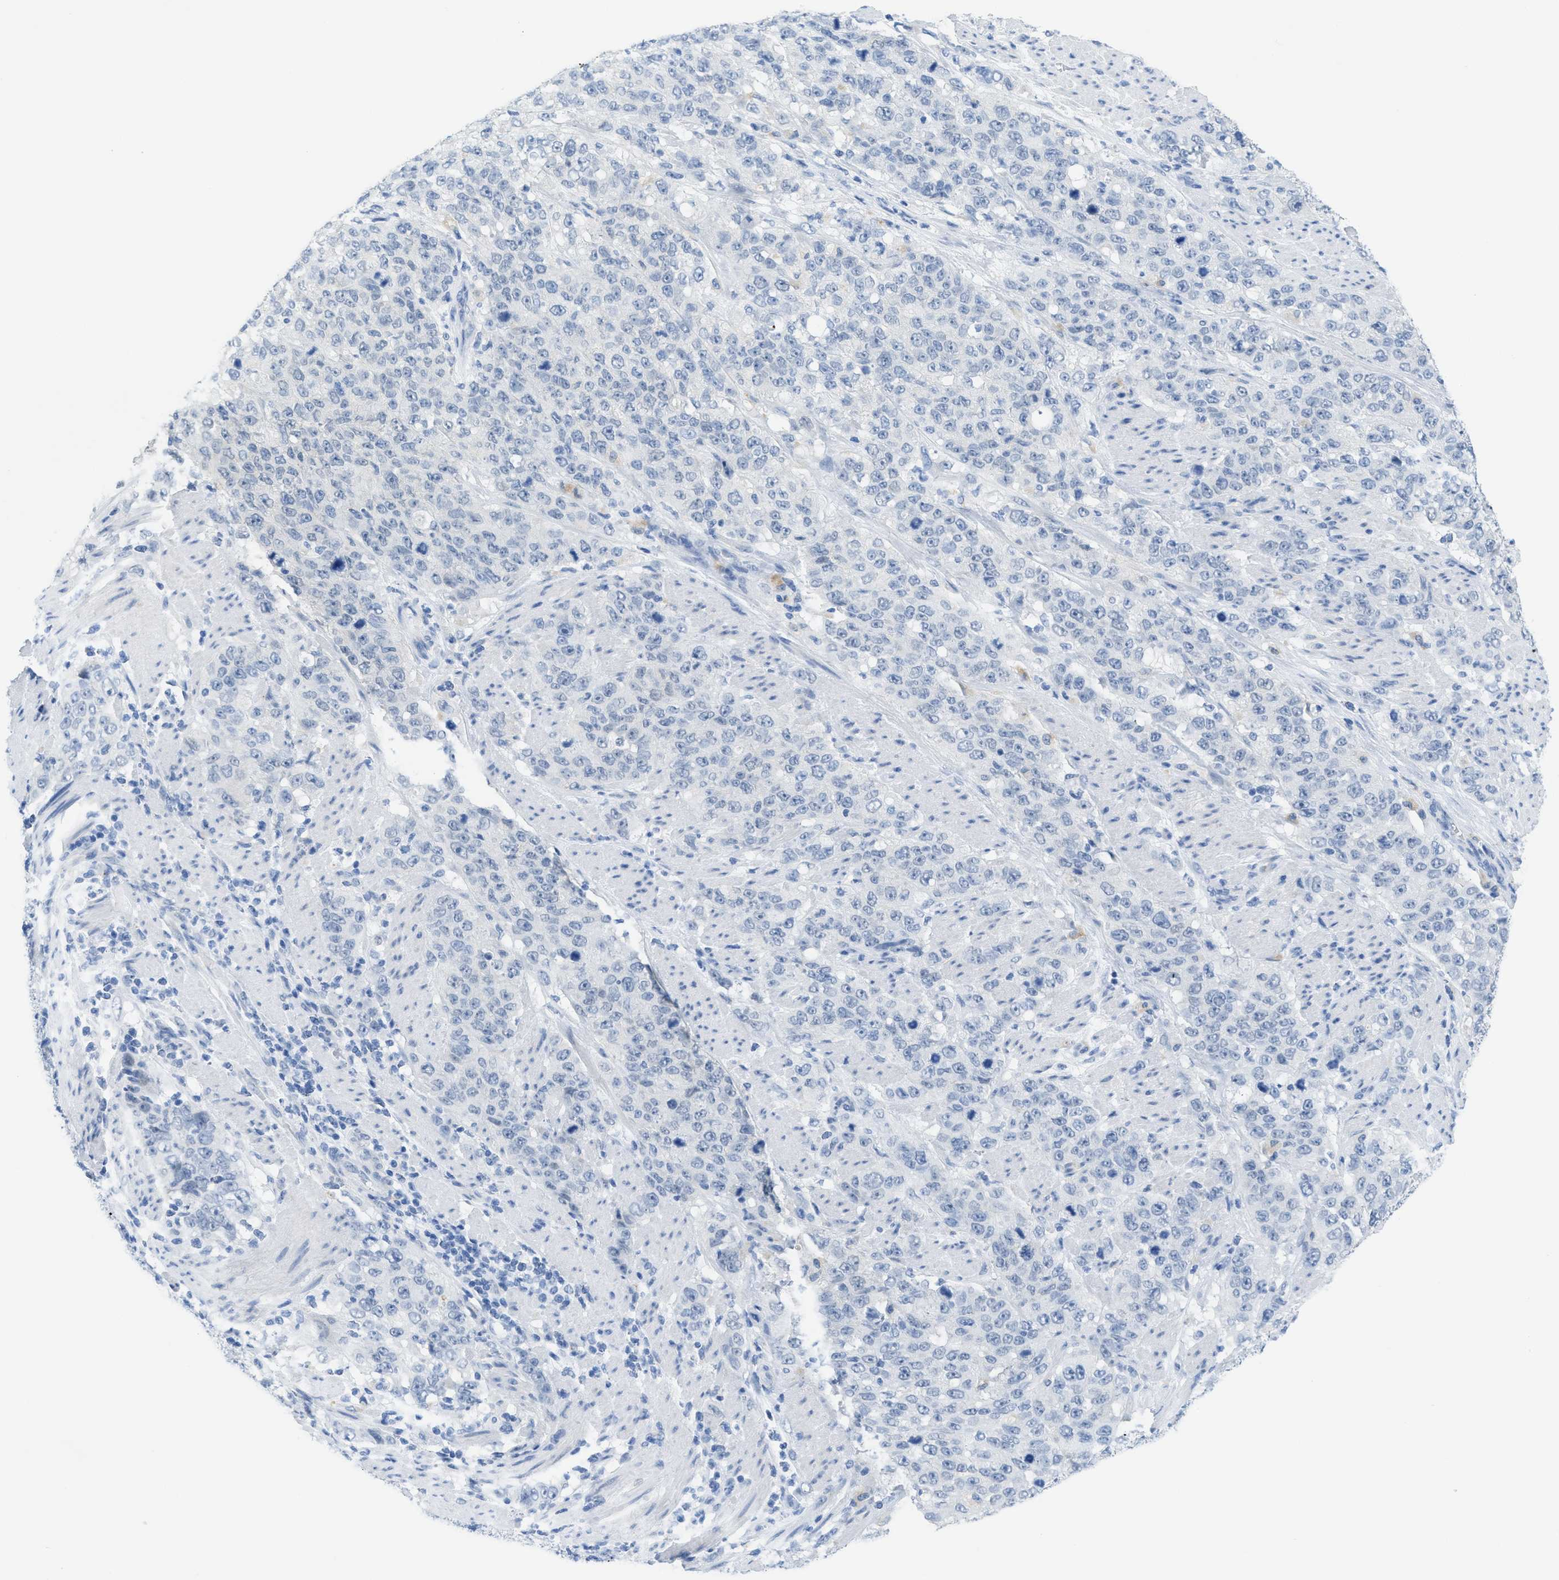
{"staining": {"intensity": "negative", "quantity": "none", "location": "none"}, "tissue": "stomach cancer", "cell_type": "Tumor cells", "image_type": "cancer", "snomed": [{"axis": "morphology", "description": "Adenocarcinoma, NOS"}, {"axis": "topography", "description": "Stomach"}], "caption": "An immunohistochemistry photomicrograph of stomach adenocarcinoma is shown. There is no staining in tumor cells of stomach adenocarcinoma. Brightfield microscopy of immunohistochemistry (IHC) stained with DAB (3,3'-diaminobenzidine) (brown) and hematoxylin (blue), captured at high magnification.", "gene": "WDR4", "patient": {"sex": "male", "age": 48}}